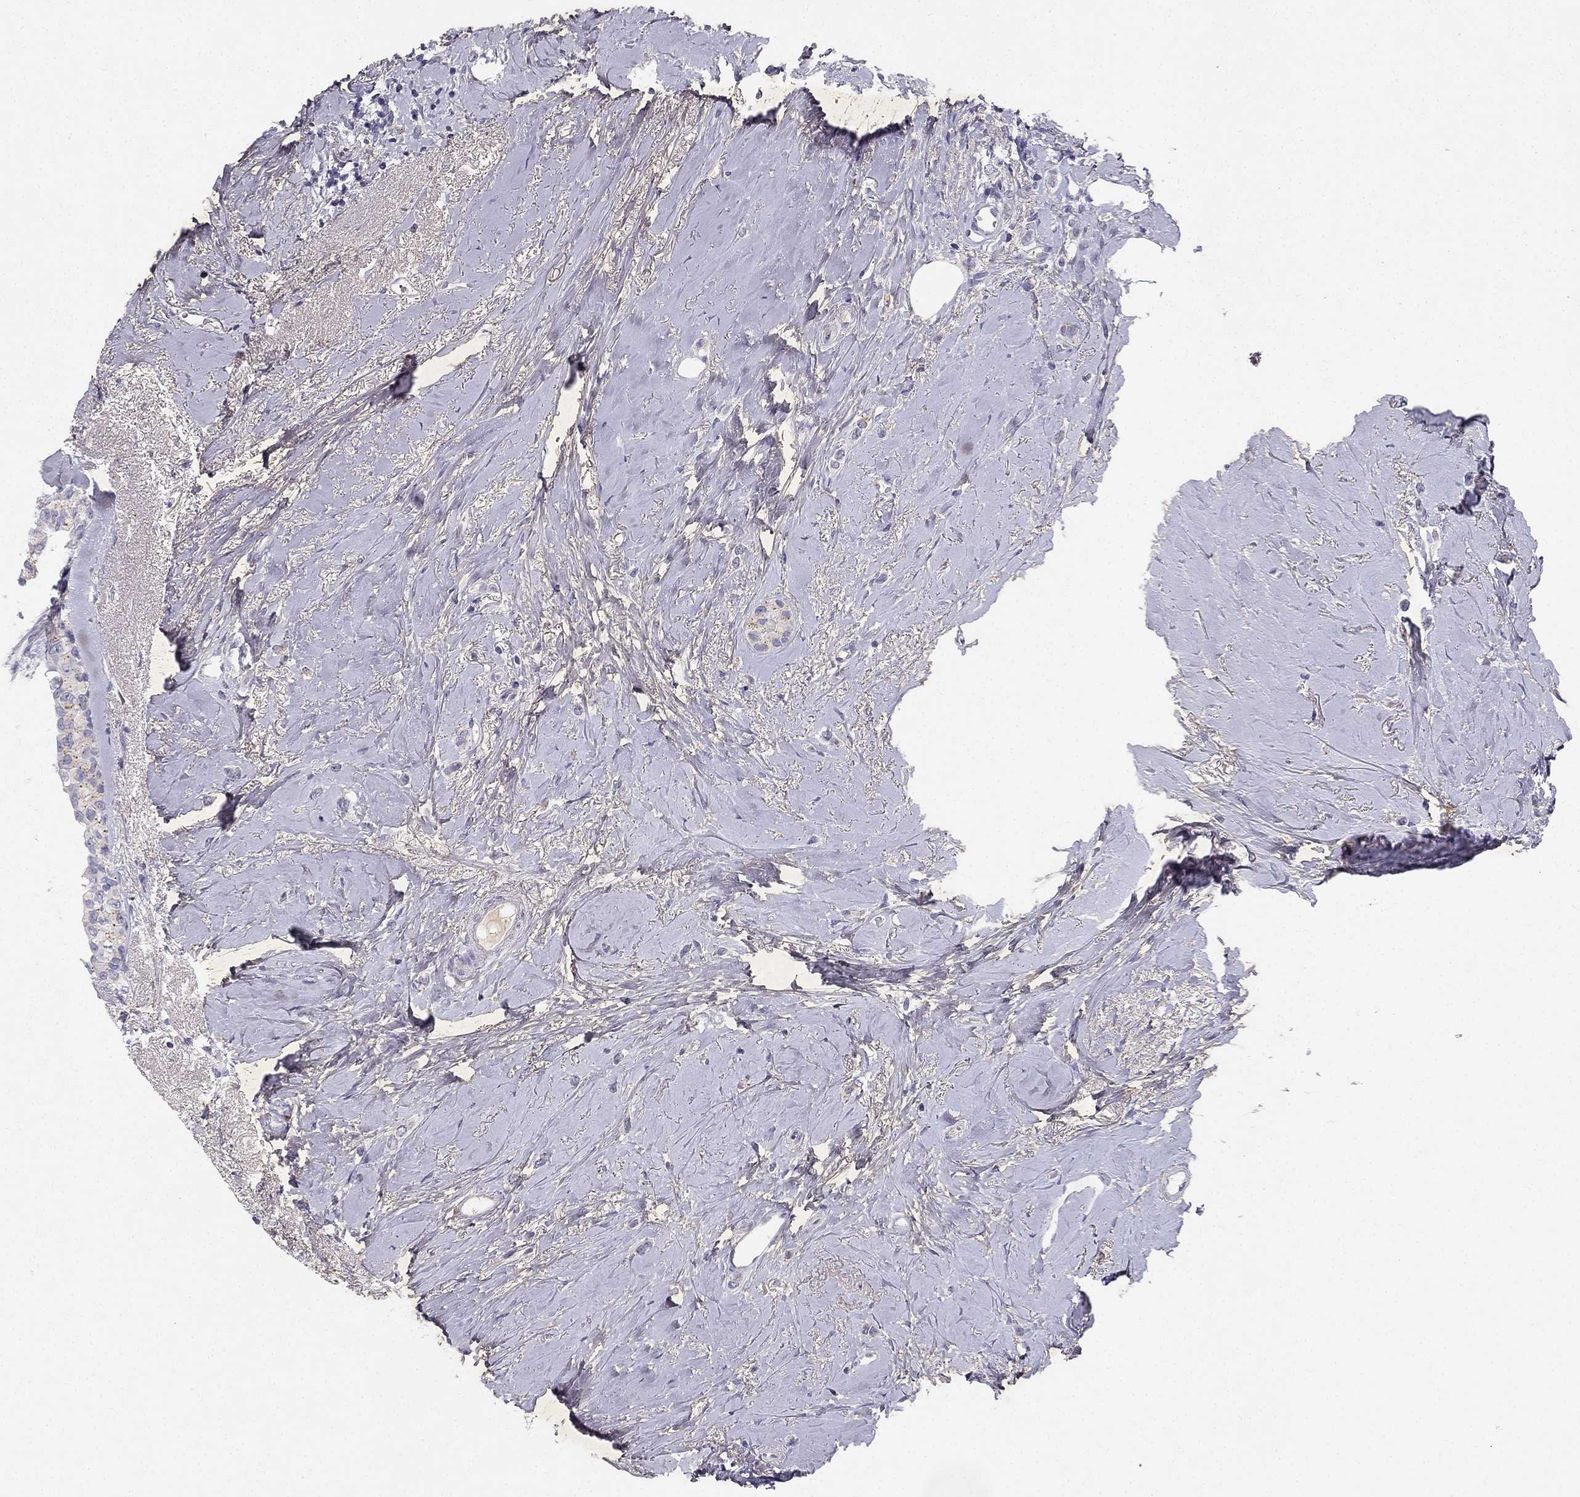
{"staining": {"intensity": "negative", "quantity": "none", "location": "none"}, "tissue": "breast cancer", "cell_type": "Tumor cells", "image_type": "cancer", "snomed": [{"axis": "morphology", "description": "Lobular carcinoma"}, {"axis": "topography", "description": "Breast"}], "caption": "Lobular carcinoma (breast) was stained to show a protein in brown. There is no significant expression in tumor cells. The staining is performed using DAB brown chromogen with nuclei counter-stained in using hematoxylin.", "gene": "SLC6A4", "patient": {"sex": "female", "age": 66}}